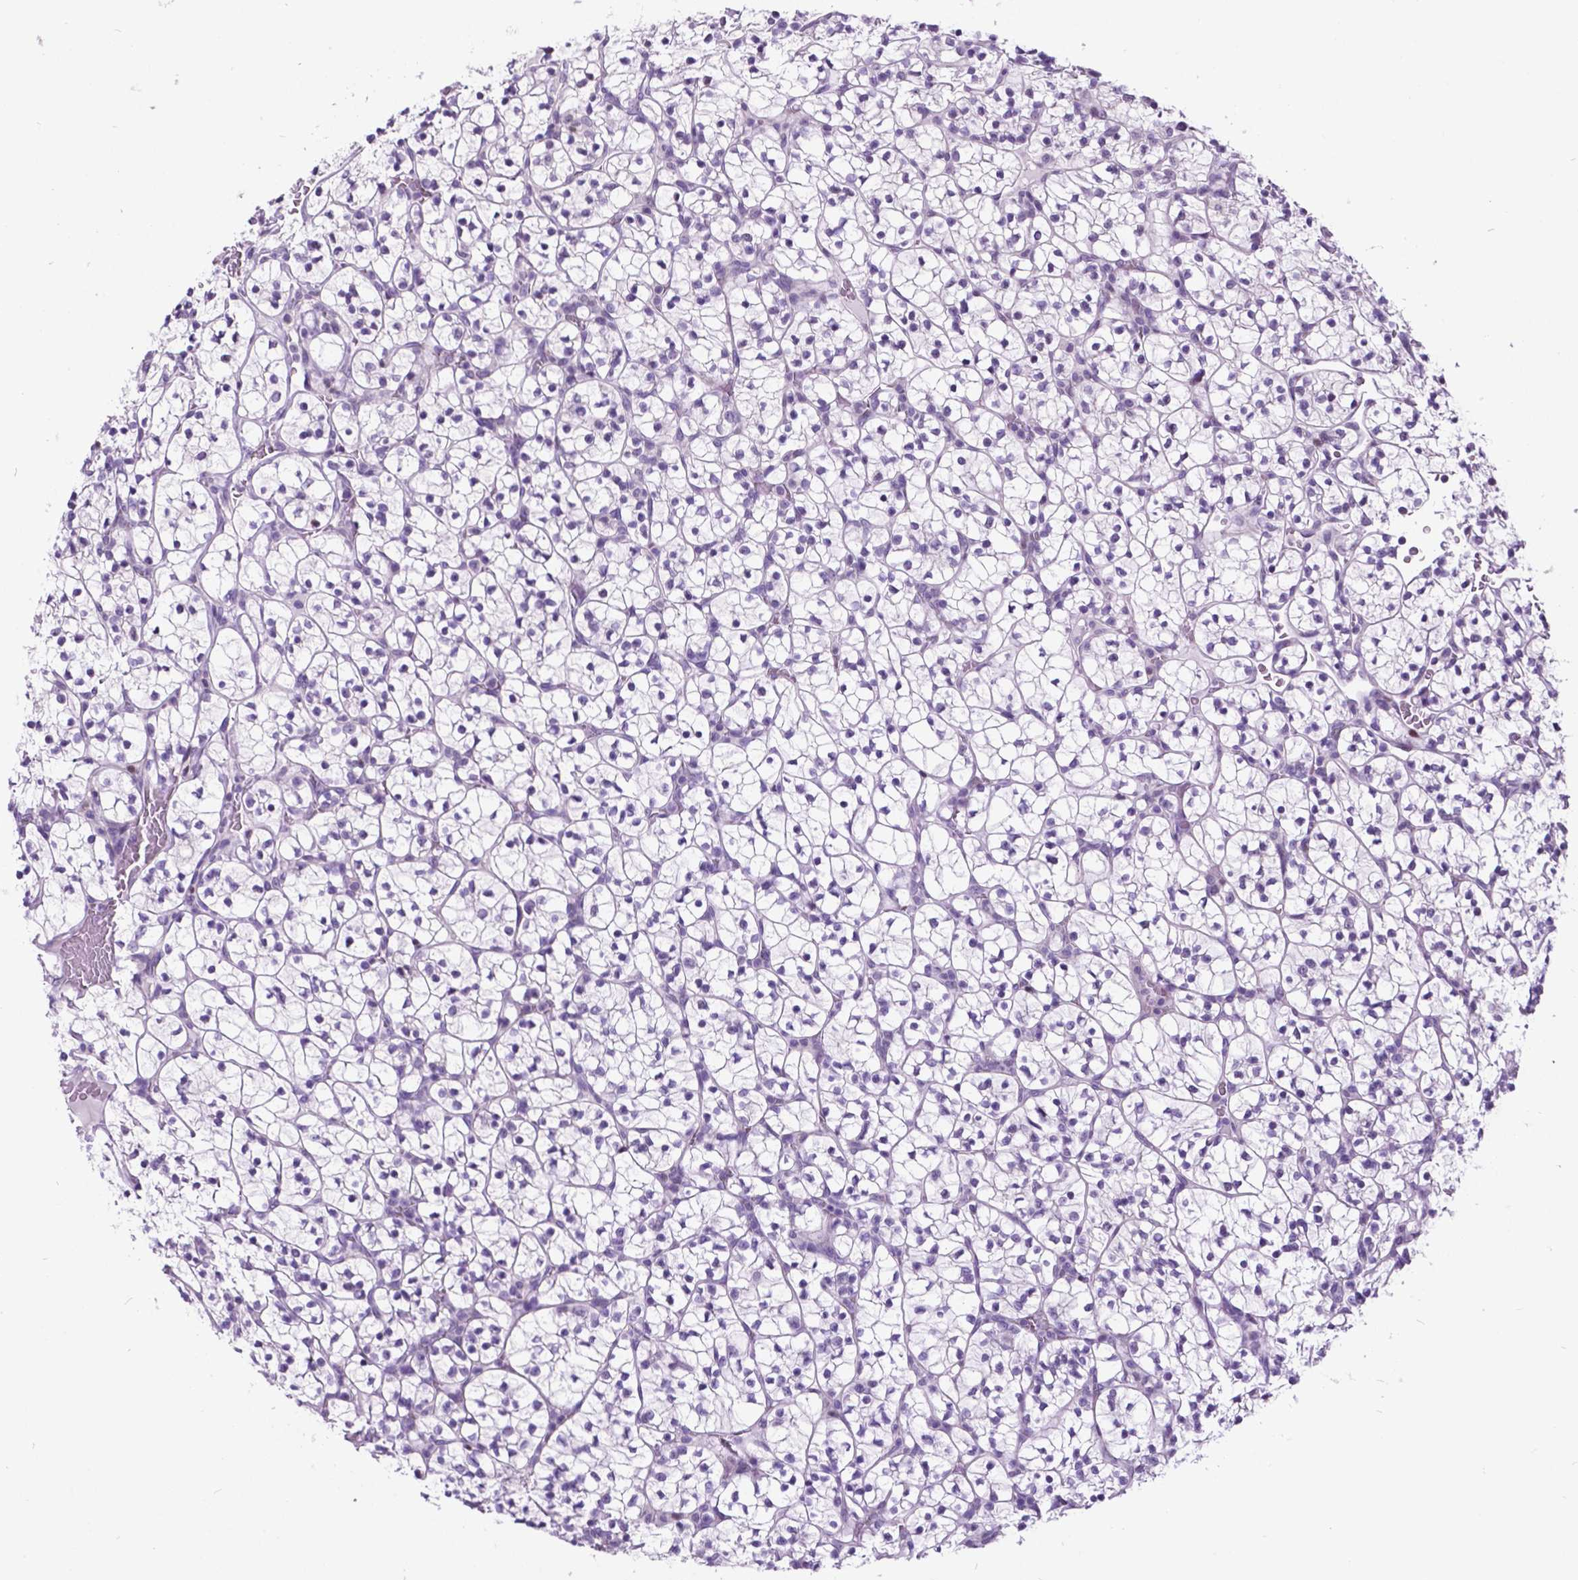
{"staining": {"intensity": "negative", "quantity": "none", "location": "none"}, "tissue": "renal cancer", "cell_type": "Tumor cells", "image_type": "cancer", "snomed": [{"axis": "morphology", "description": "Adenocarcinoma, NOS"}, {"axis": "topography", "description": "Kidney"}], "caption": "A high-resolution photomicrograph shows immunohistochemistry staining of renal adenocarcinoma, which displays no significant staining in tumor cells.", "gene": "DPF3", "patient": {"sex": "female", "age": 89}}